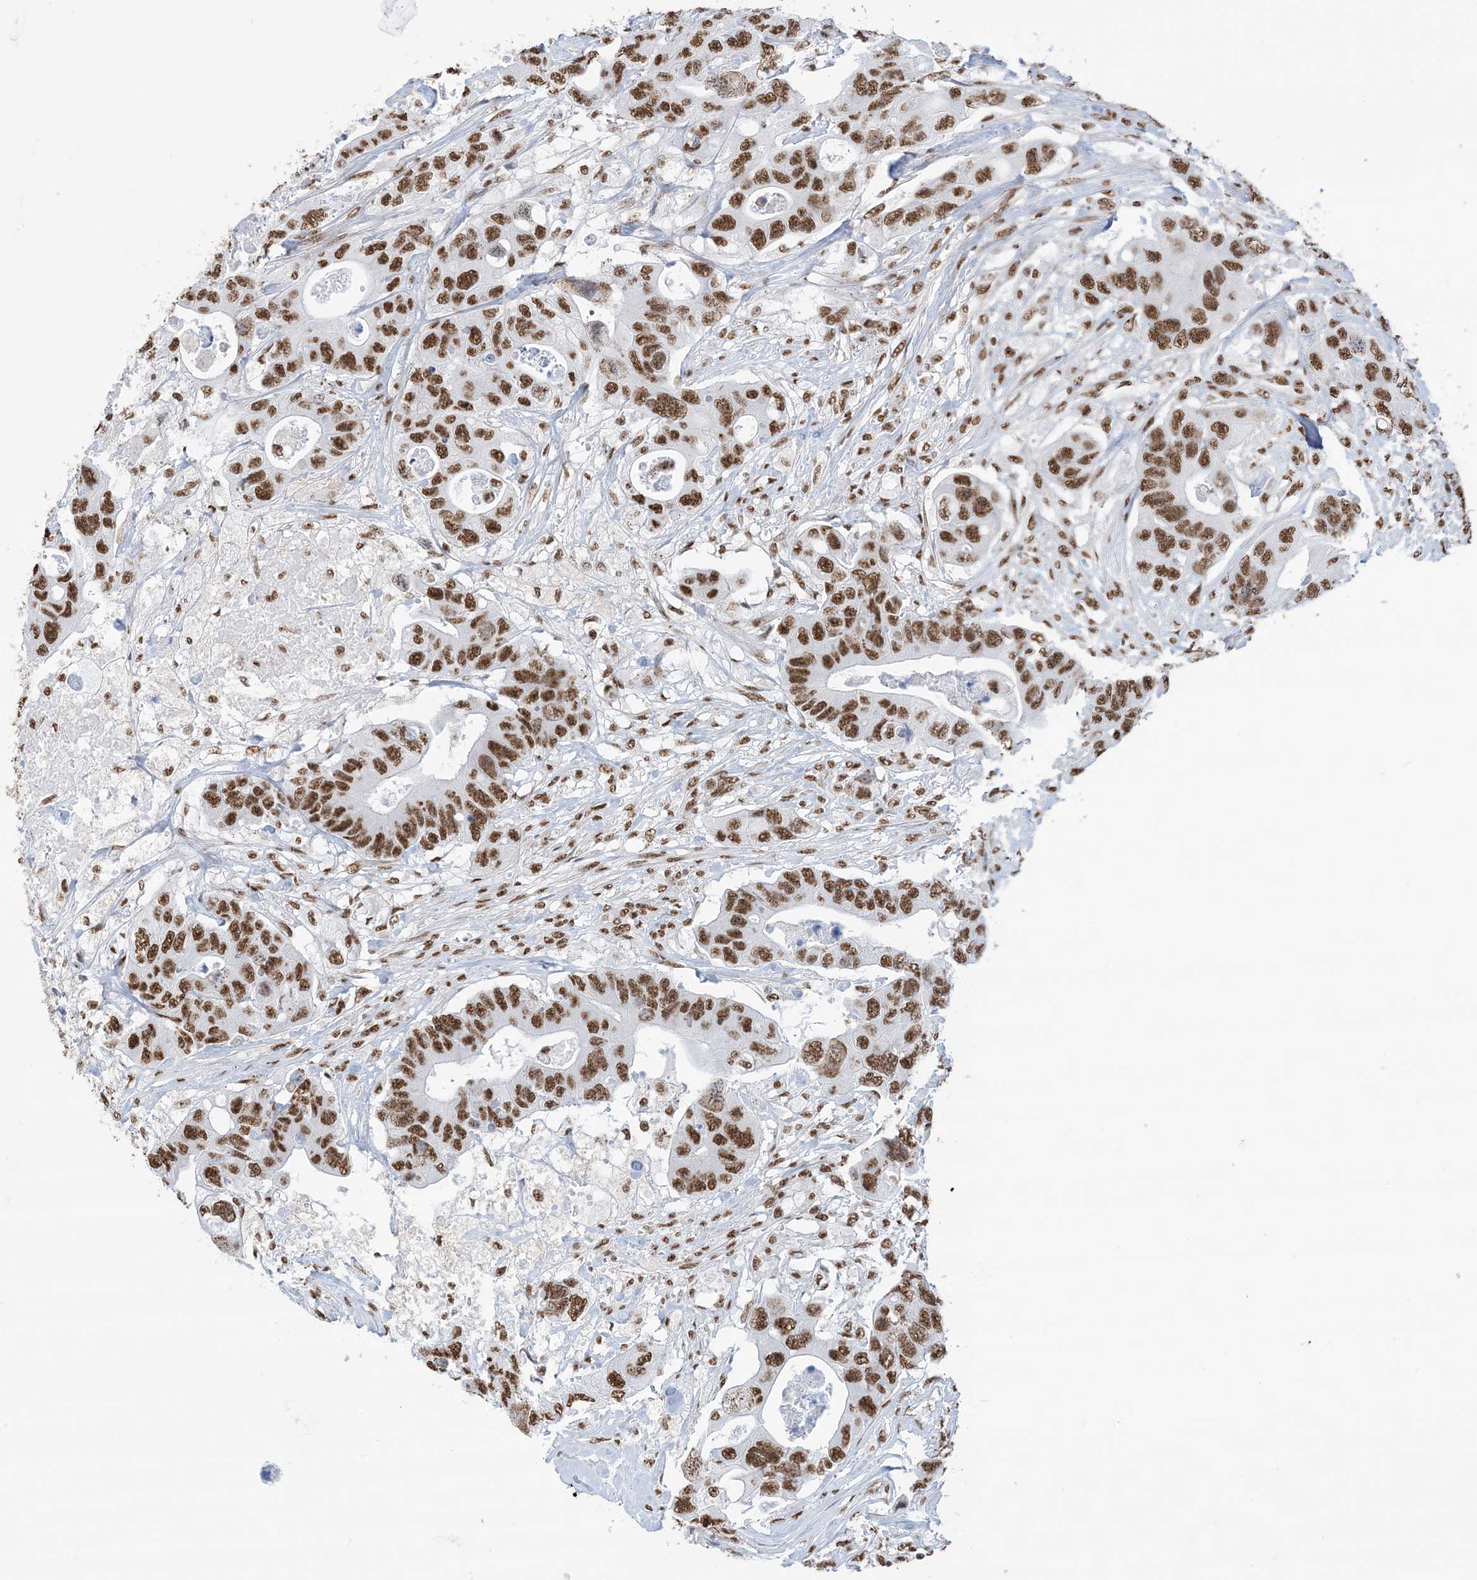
{"staining": {"intensity": "strong", "quantity": ">75%", "location": "nuclear"}, "tissue": "colorectal cancer", "cell_type": "Tumor cells", "image_type": "cancer", "snomed": [{"axis": "morphology", "description": "Adenocarcinoma, NOS"}, {"axis": "topography", "description": "Colon"}], "caption": "Immunohistochemical staining of colorectal cancer (adenocarcinoma) exhibits high levels of strong nuclear protein positivity in about >75% of tumor cells.", "gene": "ZNF792", "patient": {"sex": "female", "age": 46}}